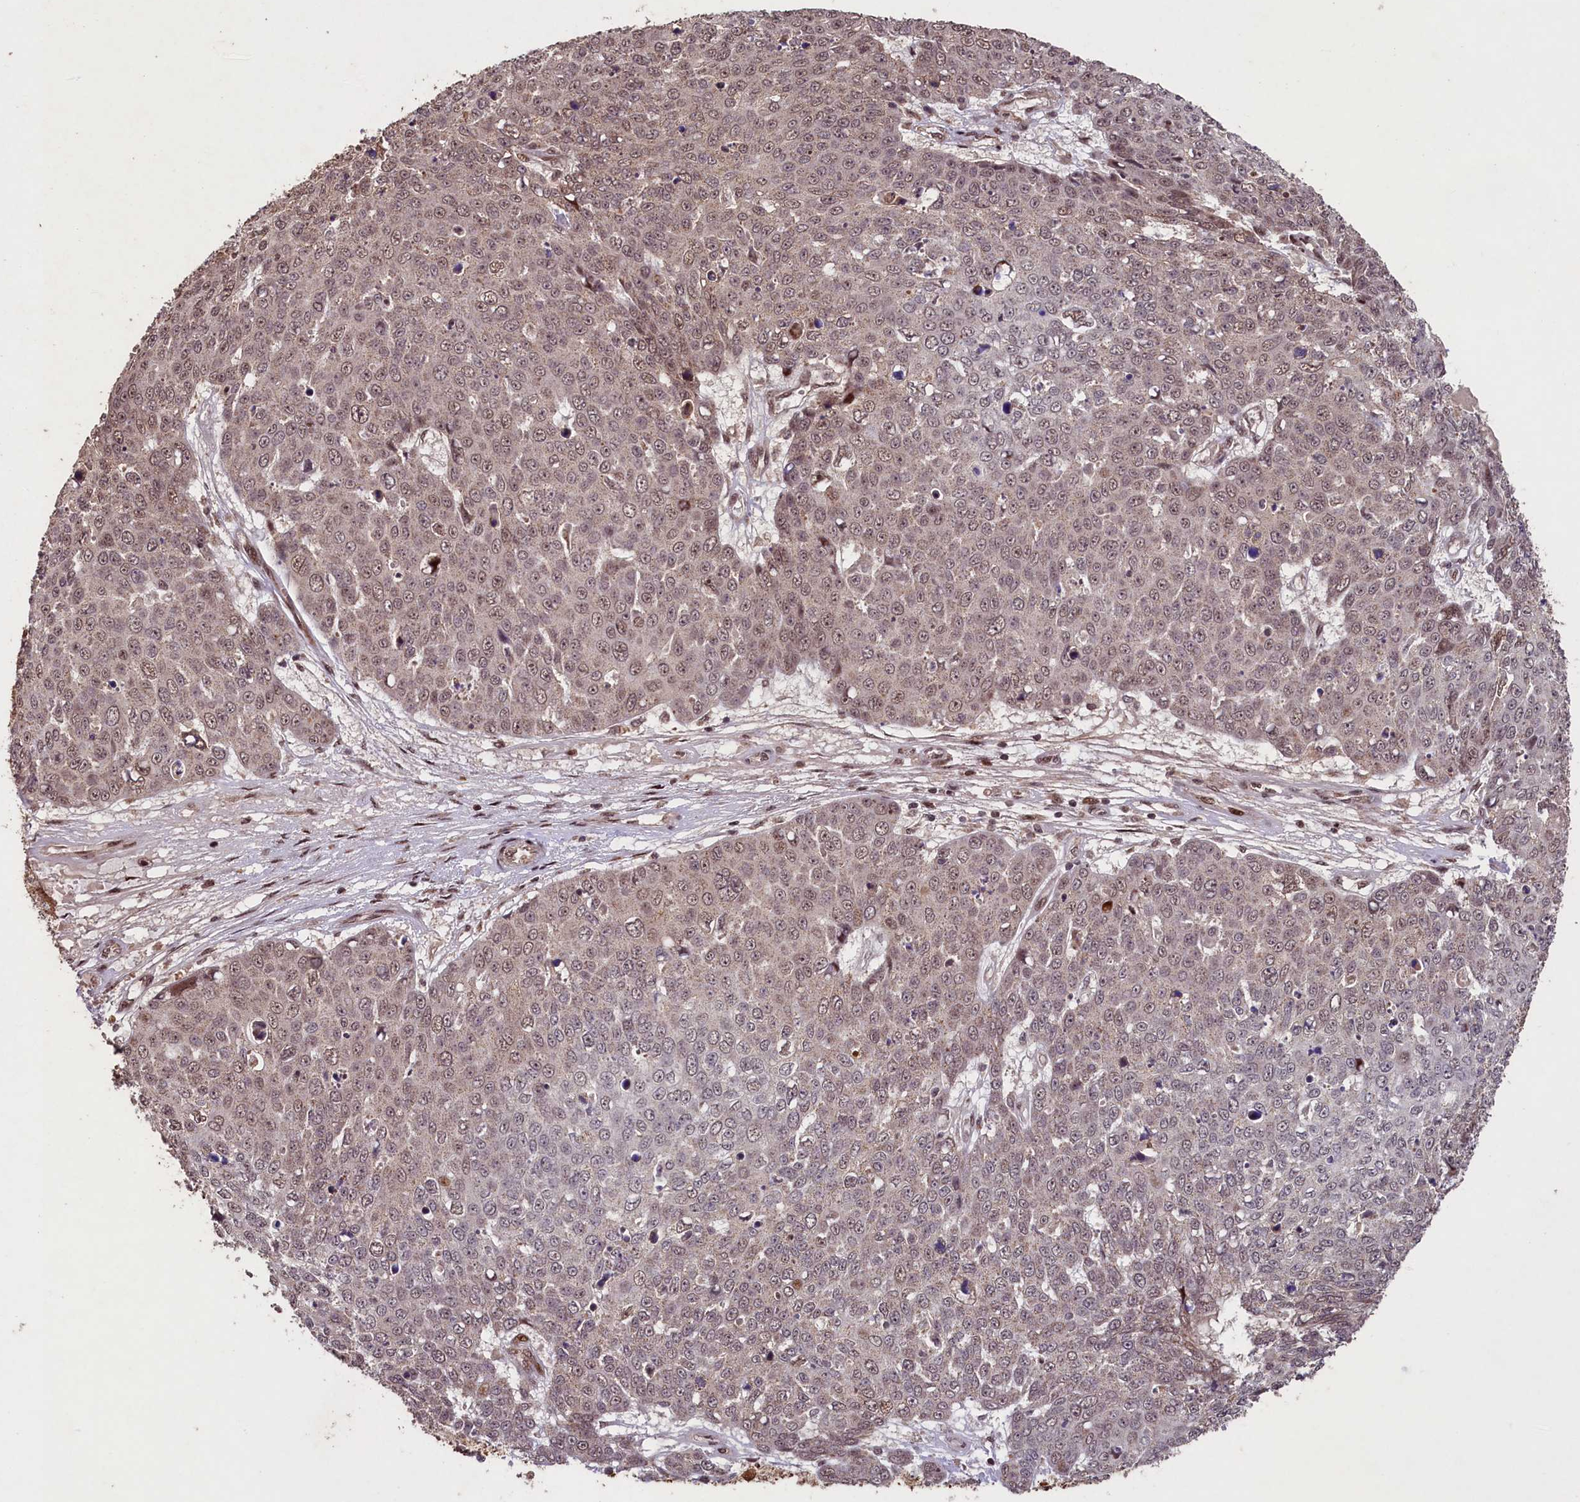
{"staining": {"intensity": "moderate", "quantity": ">75%", "location": "nuclear"}, "tissue": "skin cancer", "cell_type": "Tumor cells", "image_type": "cancer", "snomed": [{"axis": "morphology", "description": "Normal tissue, NOS"}, {"axis": "morphology", "description": "Squamous cell carcinoma, NOS"}, {"axis": "topography", "description": "Skin"}], "caption": "There is medium levels of moderate nuclear positivity in tumor cells of skin cancer, as demonstrated by immunohistochemical staining (brown color).", "gene": "SHPRH", "patient": {"sex": "male", "age": 72}}